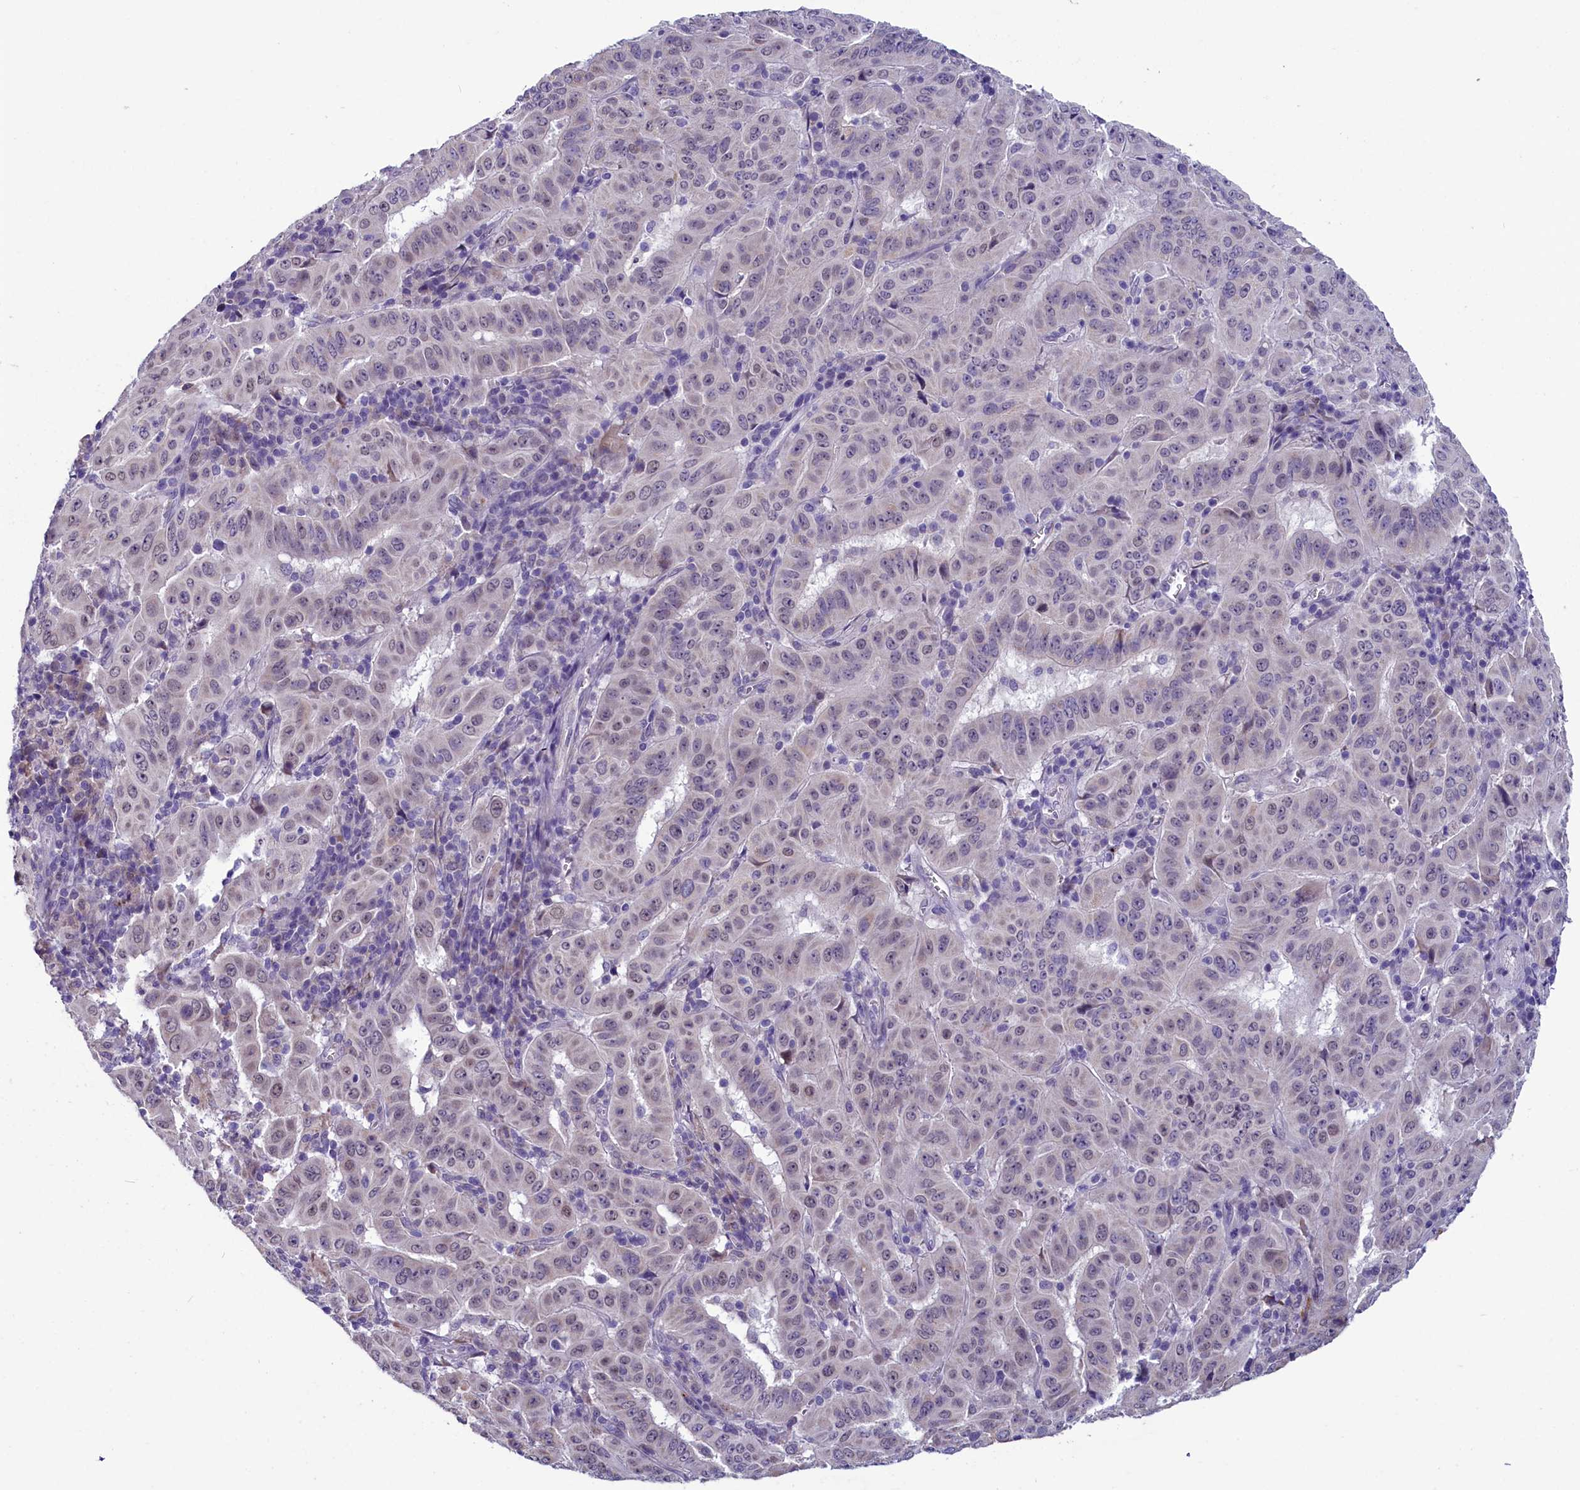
{"staining": {"intensity": "negative", "quantity": "none", "location": "none"}, "tissue": "pancreatic cancer", "cell_type": "Tumor cells", "image_type": "cancer", "snomed": [{"axis": "morphology", "description": "Adenocarcinoma, NOS"}, {"axis": "topography", "description": "Pancreas"}], "caption": "IHC micrograph of human pancreatic cancer (adenocarcinoma) stained for a protein (brown), which shows no expression in tumor cells. Brightfield microscopy of immunohistochemistry (IHC) stained with DAB (3,3'-diaminobenzidine) (brown) and hematoxylin (blue), captured at high magnification.", "gene": "SCD5", "patient": {"sex": "male", "age": 63}}